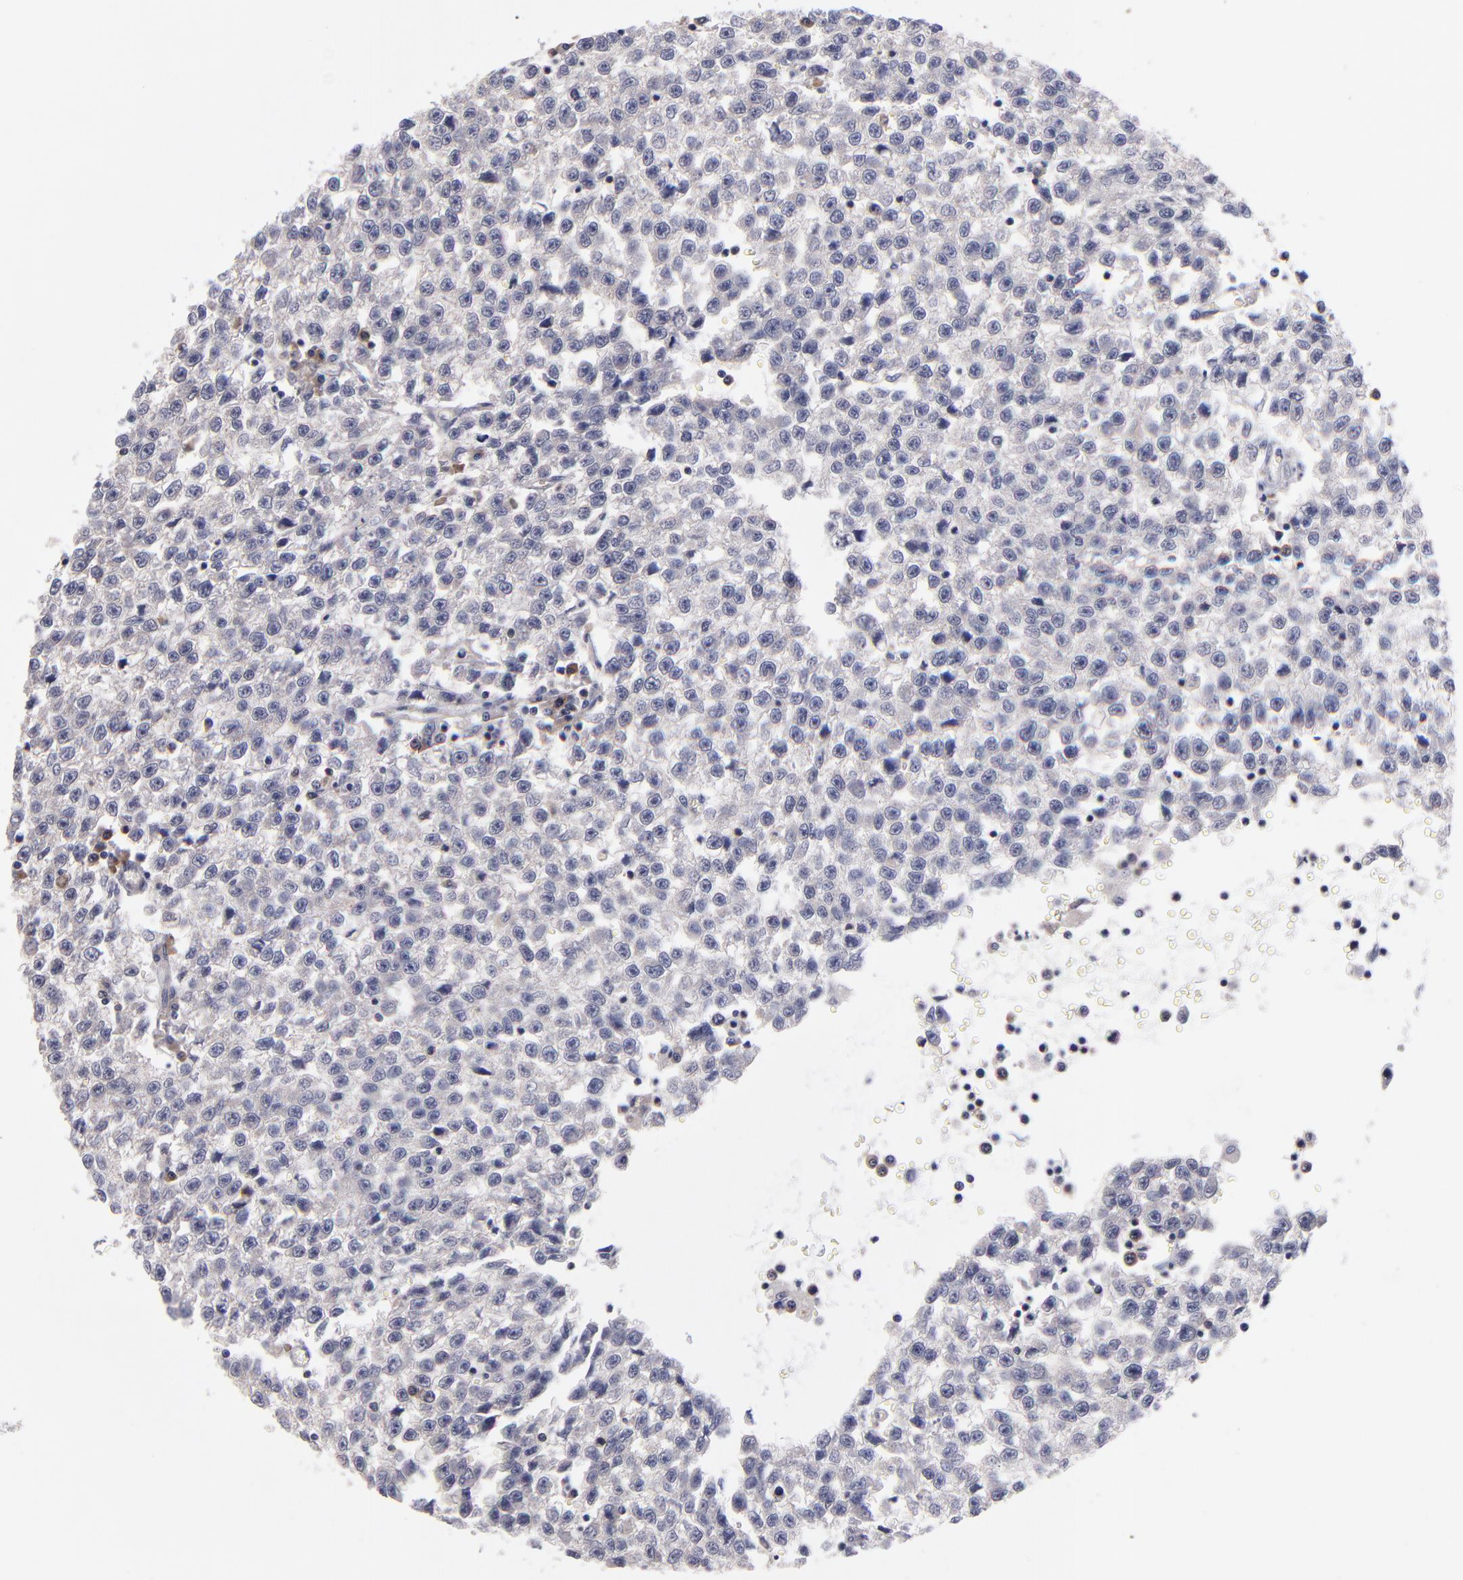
{"staining": {"intensity": "weak", "quantity": ">75%", "location": "cytoplasmic/membranous"}, "tissue": "testis cancer", "cell_type": "Tumor cells", "image_type": "cancer", "snomed": [{"axis": "morphology", "description": "Seminoma, NOS"}, {"axis": "topography", "description": "Testis"}], "caption": "Immunohistochemical staining of human testis cancer exhibits low levels of weak cytoplasmic/membranous protein expression in approximately >75% of tumor cells.", "gene": "EIF3L", "patient": {"sex": "male", "age": 35}}